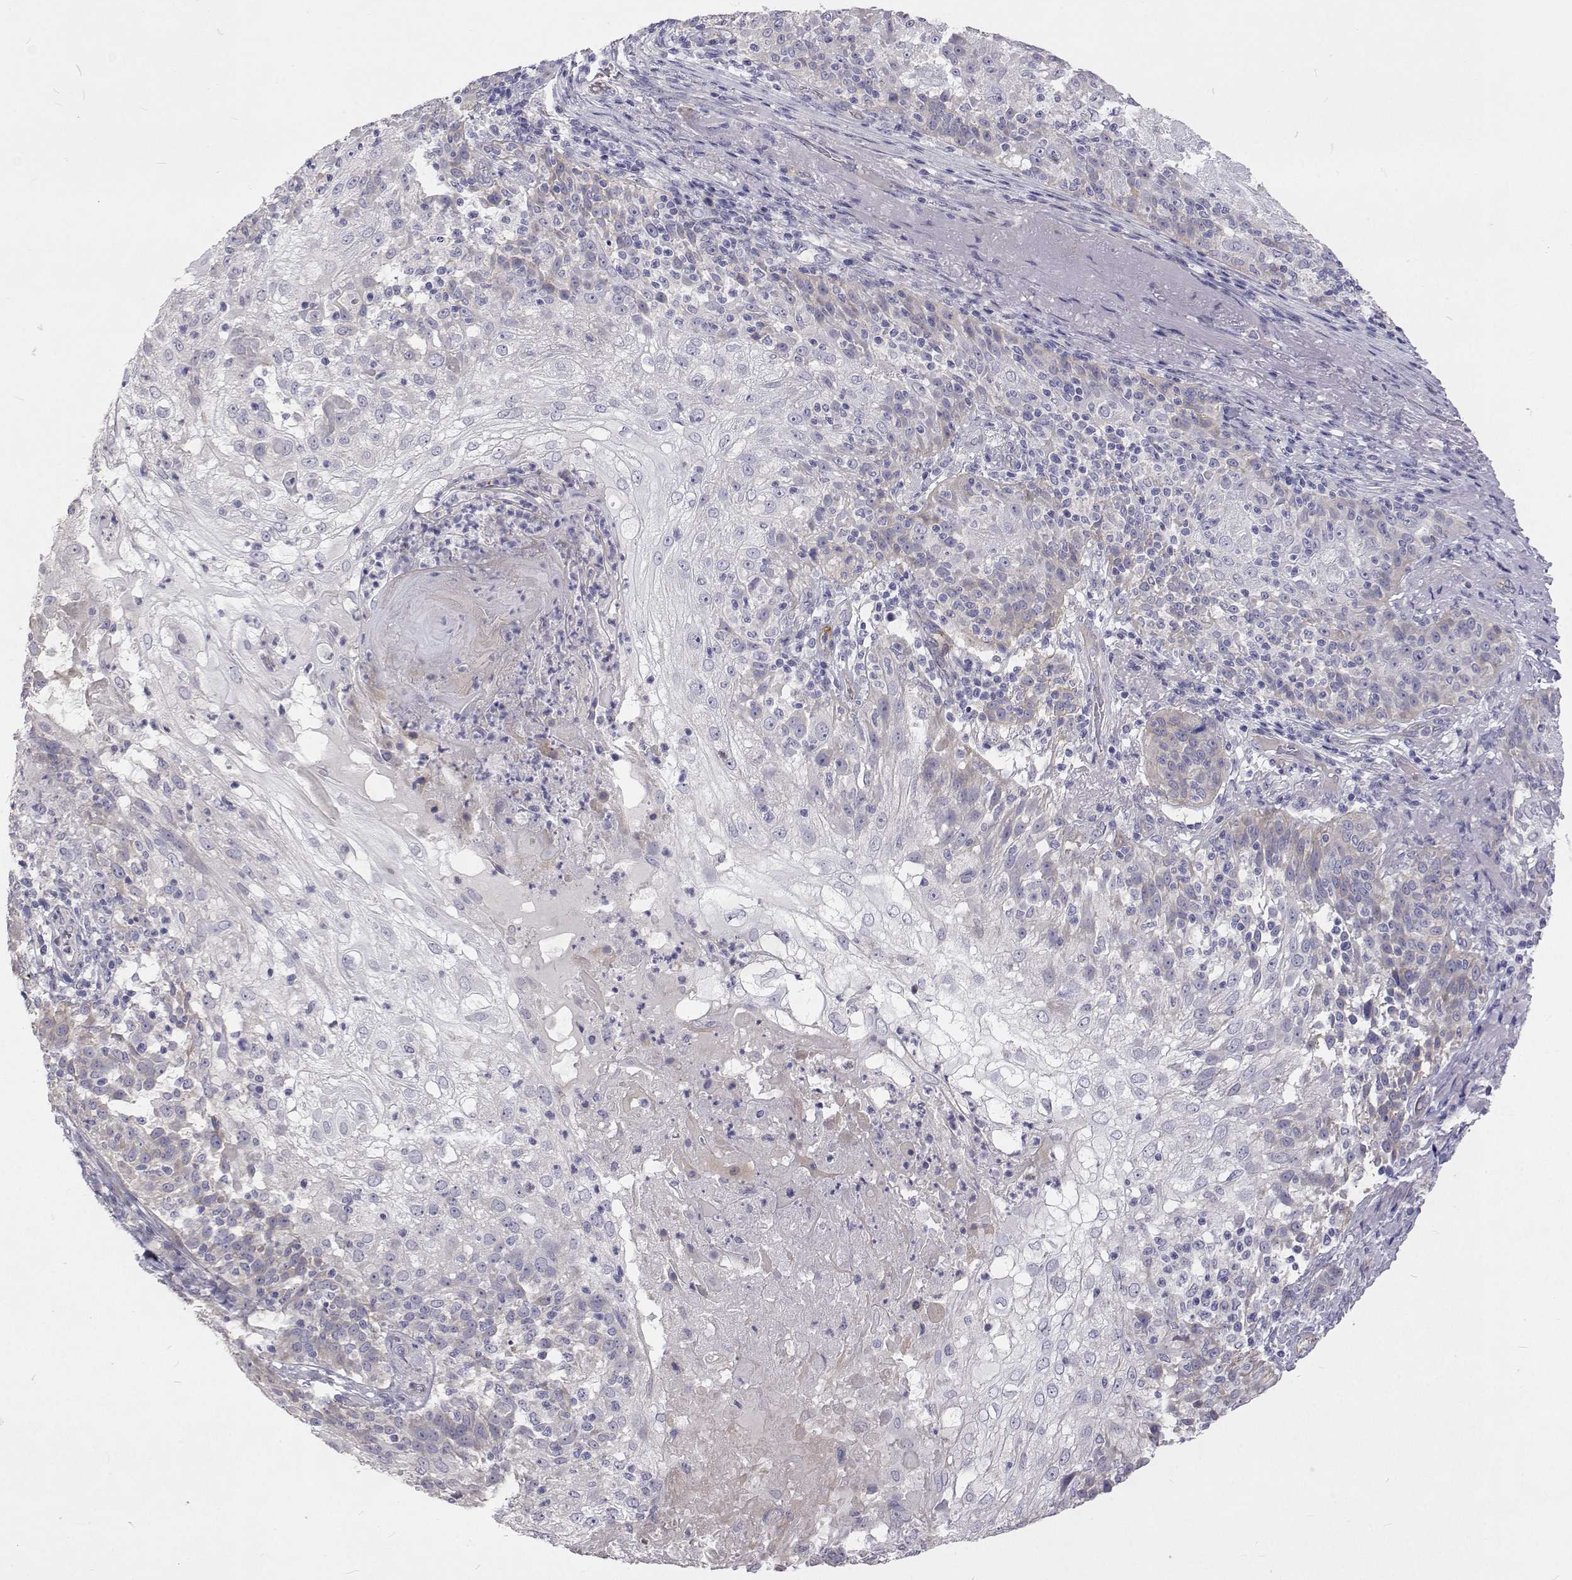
{"staining": {"intensity": "negative", "quantity": "none", "location": "none"}, "tissue": "skin cancer", "cell_type": "Tumor cells", "image_type": "cancer", "snomed": [{"axis": "morphology", "description": "Normal tissue, NOS"}, {"axis": "morphology", "description": "Squamous cell carcinoma, NOS"}, {"axis": "topography", "description": "Skin"}], "caption": "Tumor cells show no significant protein expression in squamous cell carcinoma (skin).", "gene": "NPR3", "patient": {"sex": "female", "age": 83}}